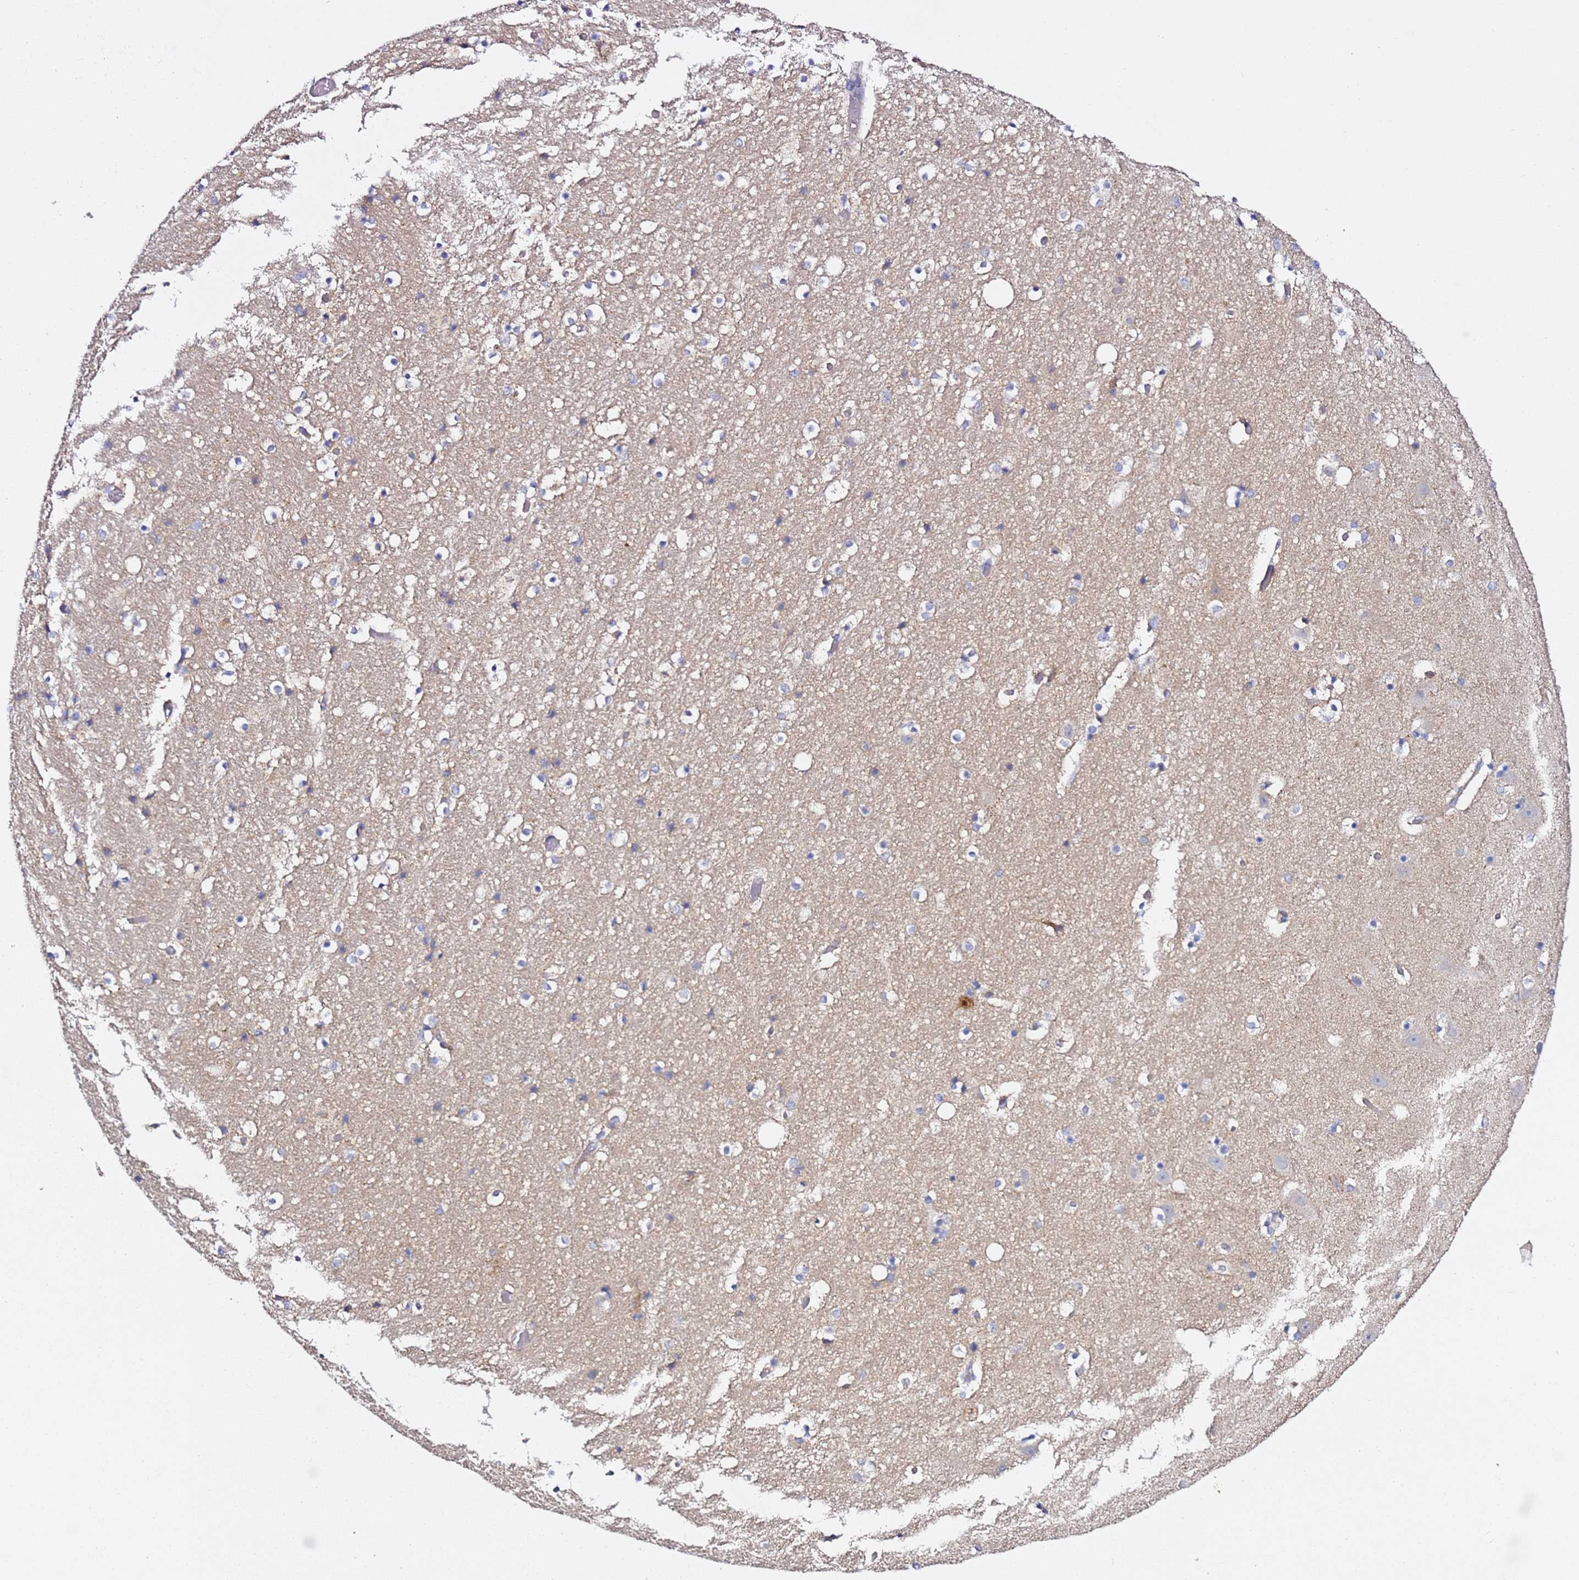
{"staining": {"intensity": "weak", "quantity": "25%-75%", "location": "cytoplasmic/membranous"}, "tissue": "hippocampus", "cell_type": "Glial cells", "image_type": "normal", "snomed": [{"axis": "morphology", "description": "Normal tissue, NOS"}, {"axis": "topography", "description": "Hippocampus"}], "caption": "High-power microscopy captured an IHC micrograph of benign hippocampus, revealing weak cytoplasmic/membranous staining in approximately 25%-75% of glial cells.", "gene": "C19orf12", "patient": {"sex": "female", "age": 52}}